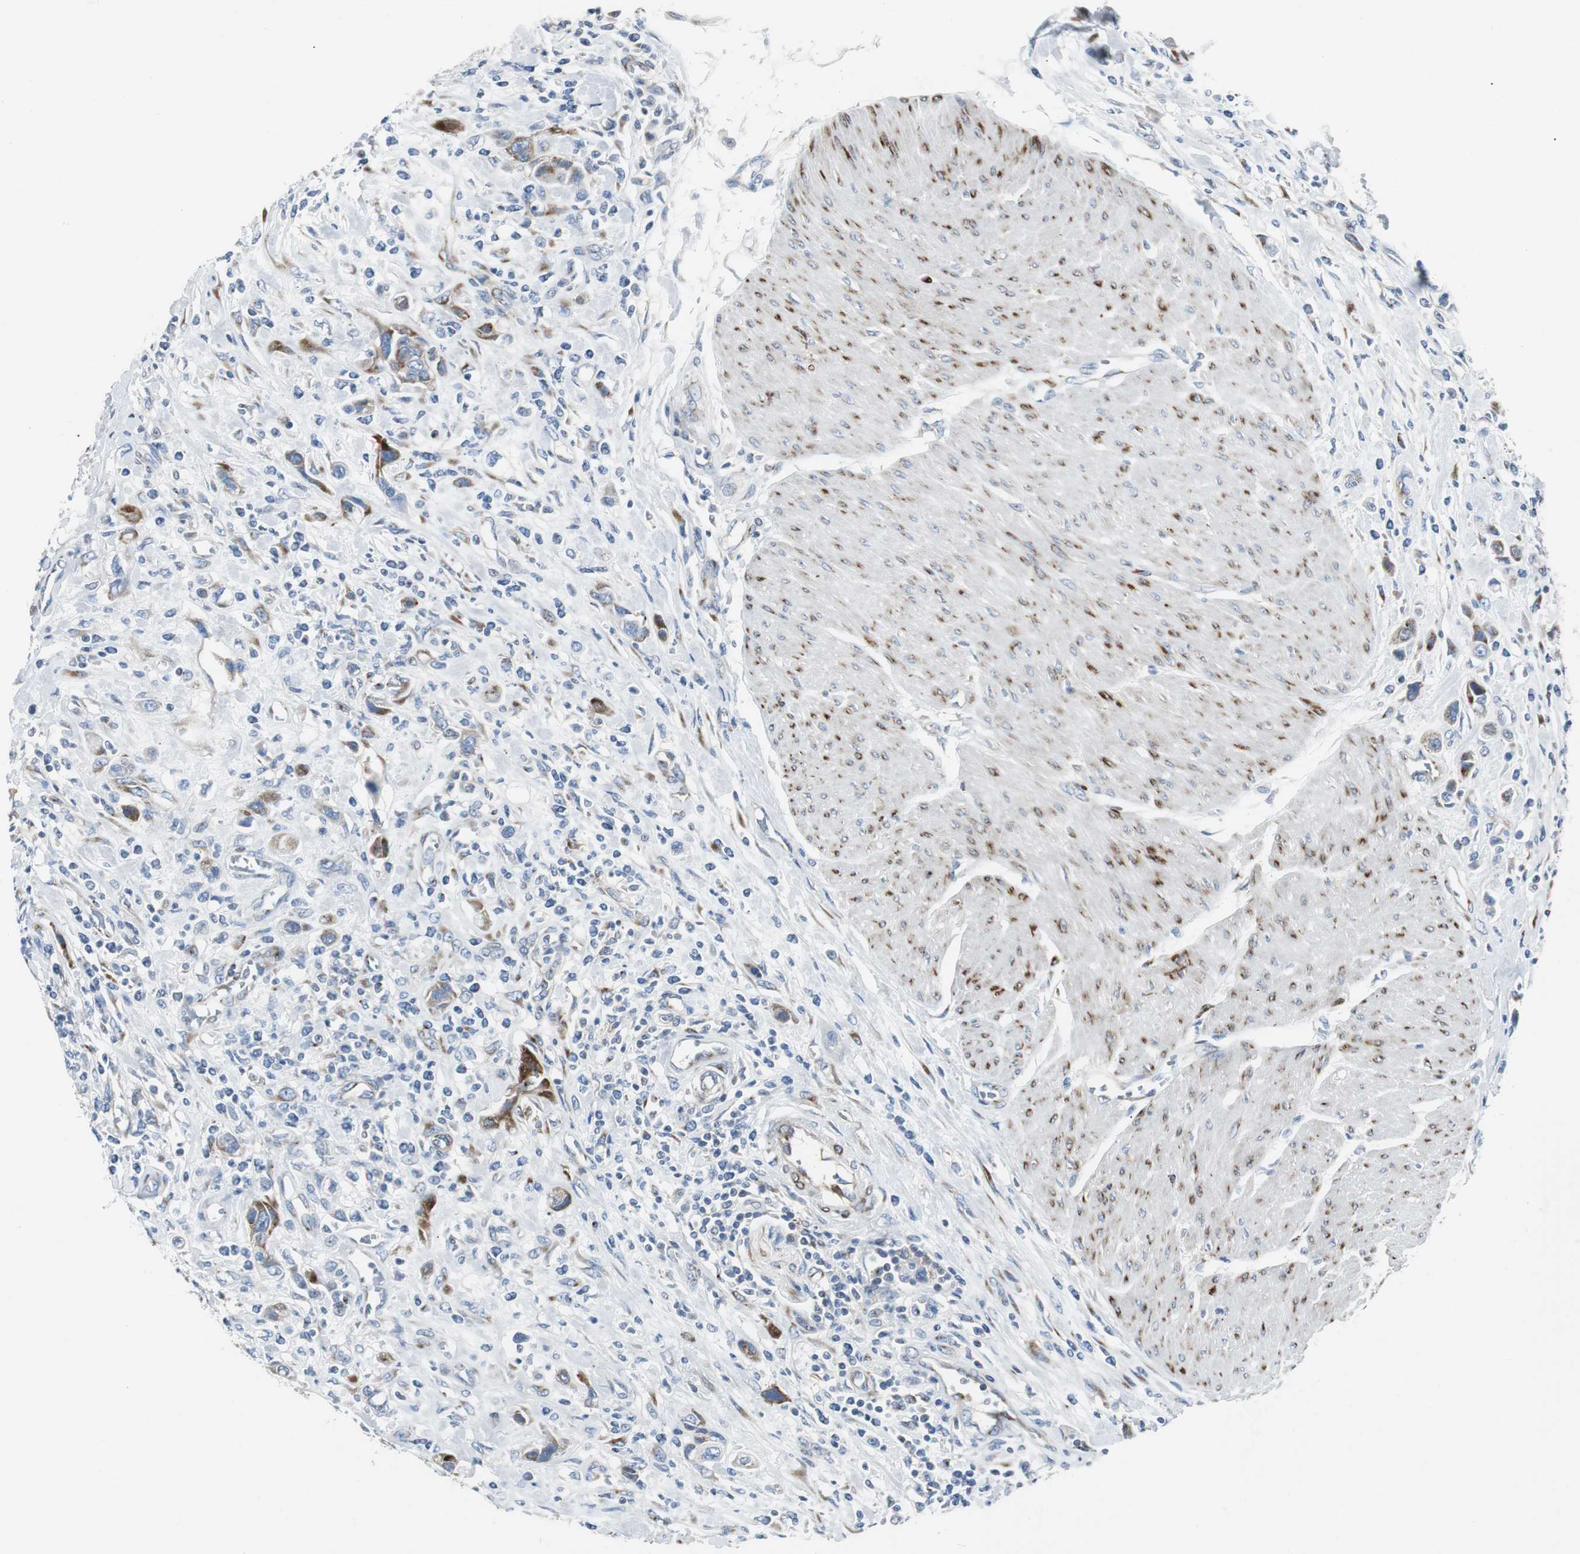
{"staining": {"intensity": "moderate", "quantity": ">75%", "location": "cytoplasmic/membranous"}, "tissue": "urothelial cancer", "cell_type": "Tumor cells", "image_type": "cancer", "snomed": [{"axis": "morphology", "description": "Urothelial carcinoma, High grade"}, {"axis": "topography", "description": "Urinary bladder"}], "caption": "Urothelial cancer was stained to show a protein in brown. There is medium levels of moderate cytoplasmic/membranous positivity in about >75% of tumor cells.", "gene": "BBC3", "patient": {"sex": "male", "age": 50}}